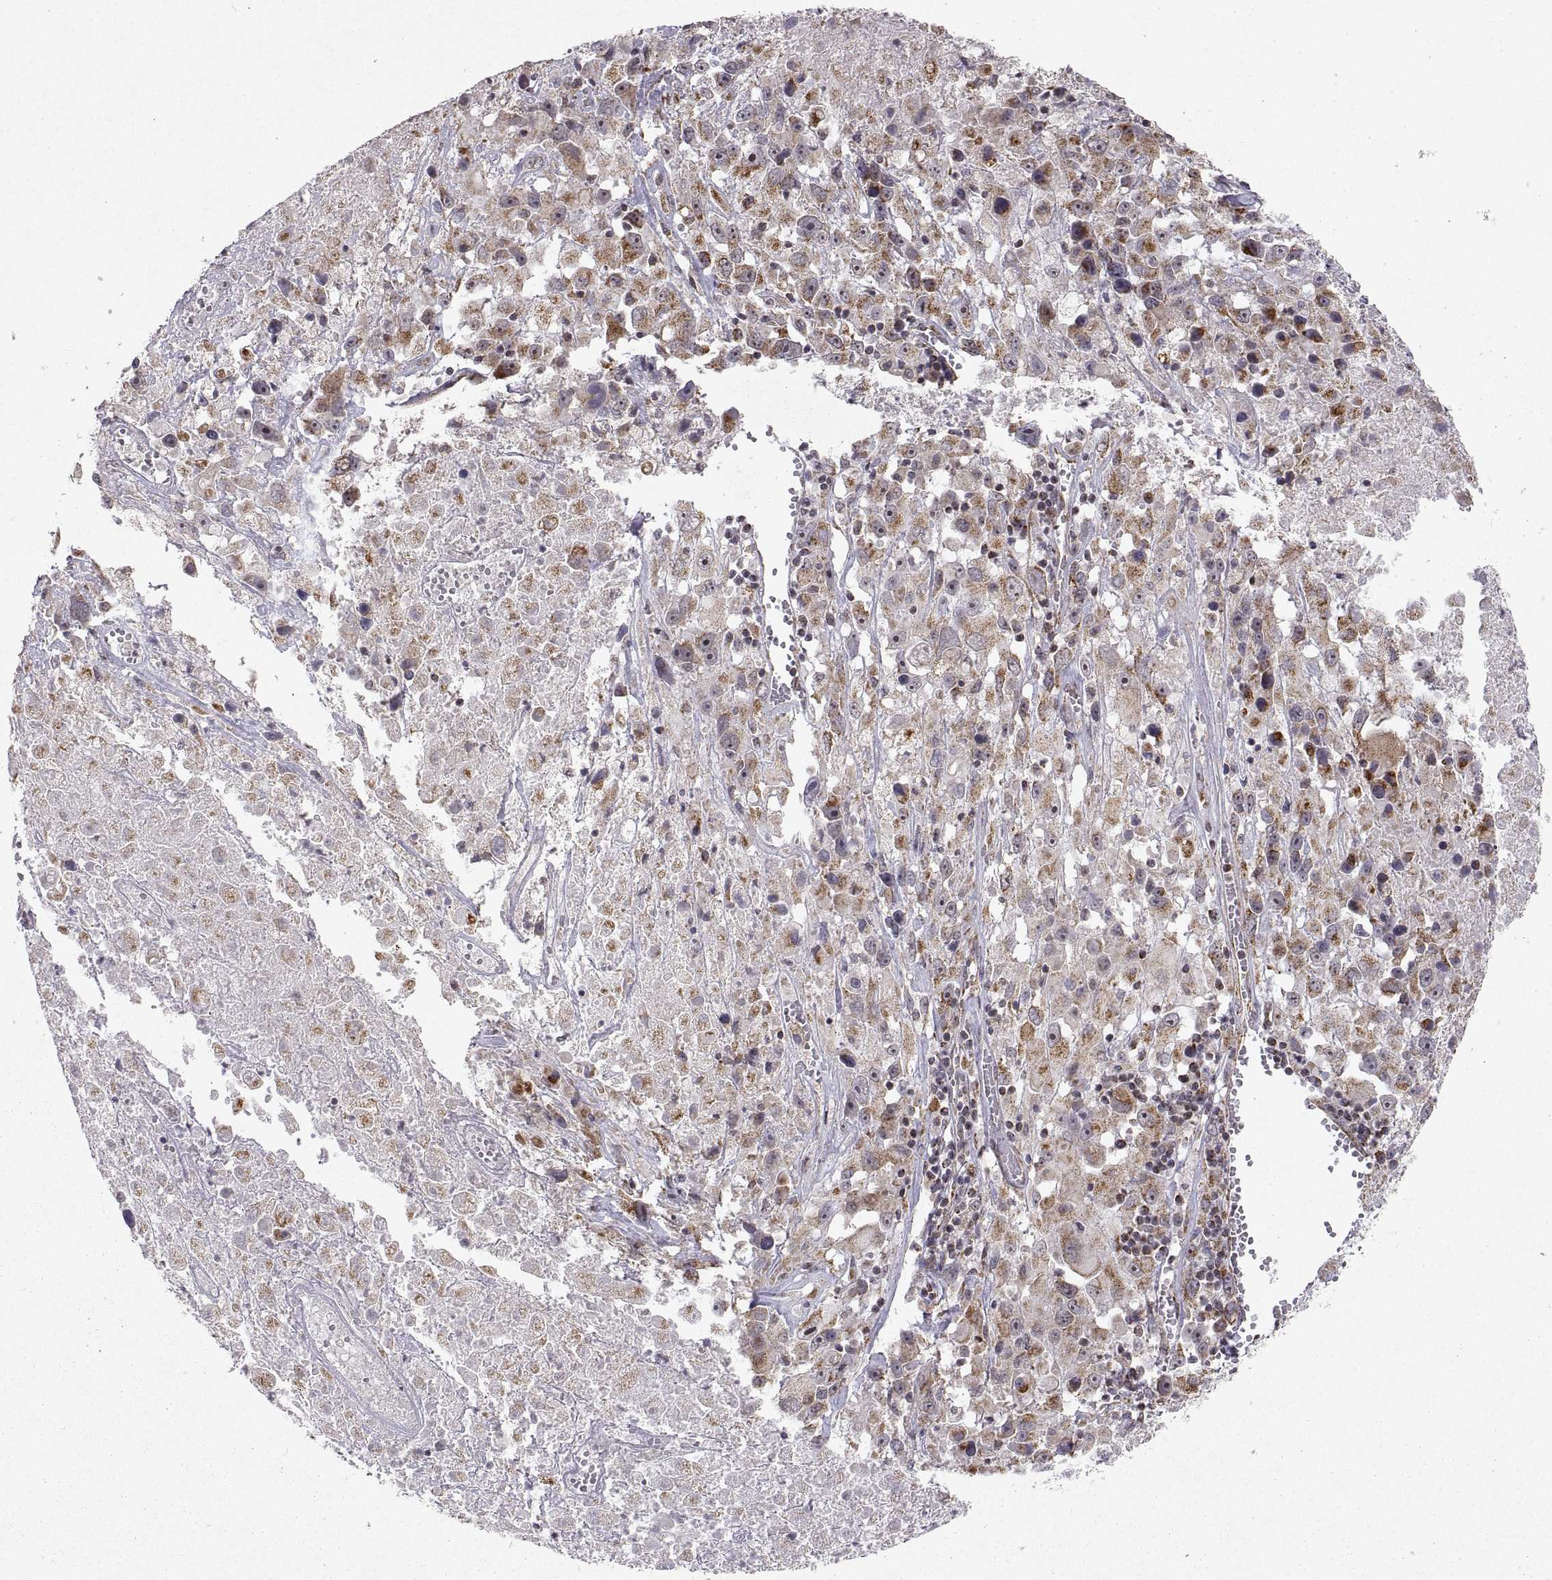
{"staining": {"intensity": "moderate", "quantity": "25%-75%", "location": "cytoplasmic/membranous"}, "tissue": "melanoma", "cell_type": "Tumor cells", "image_type": "cancer", "snomed": [{"axis": "morphology", "description": "Malignant melanoma, Metastatic site"}, {"axis": "topography", "description": "Lymph node"}], "caption": "A micrograph showing moderate cytoplasmic/membranous expression in about 25%-75% of tumor cells in malignant melanoma (metastatic site), as visualized by brown immunohistochemical staining.", "gene": "MANBAL", "patient": {"sex": "male", "age": 50}}